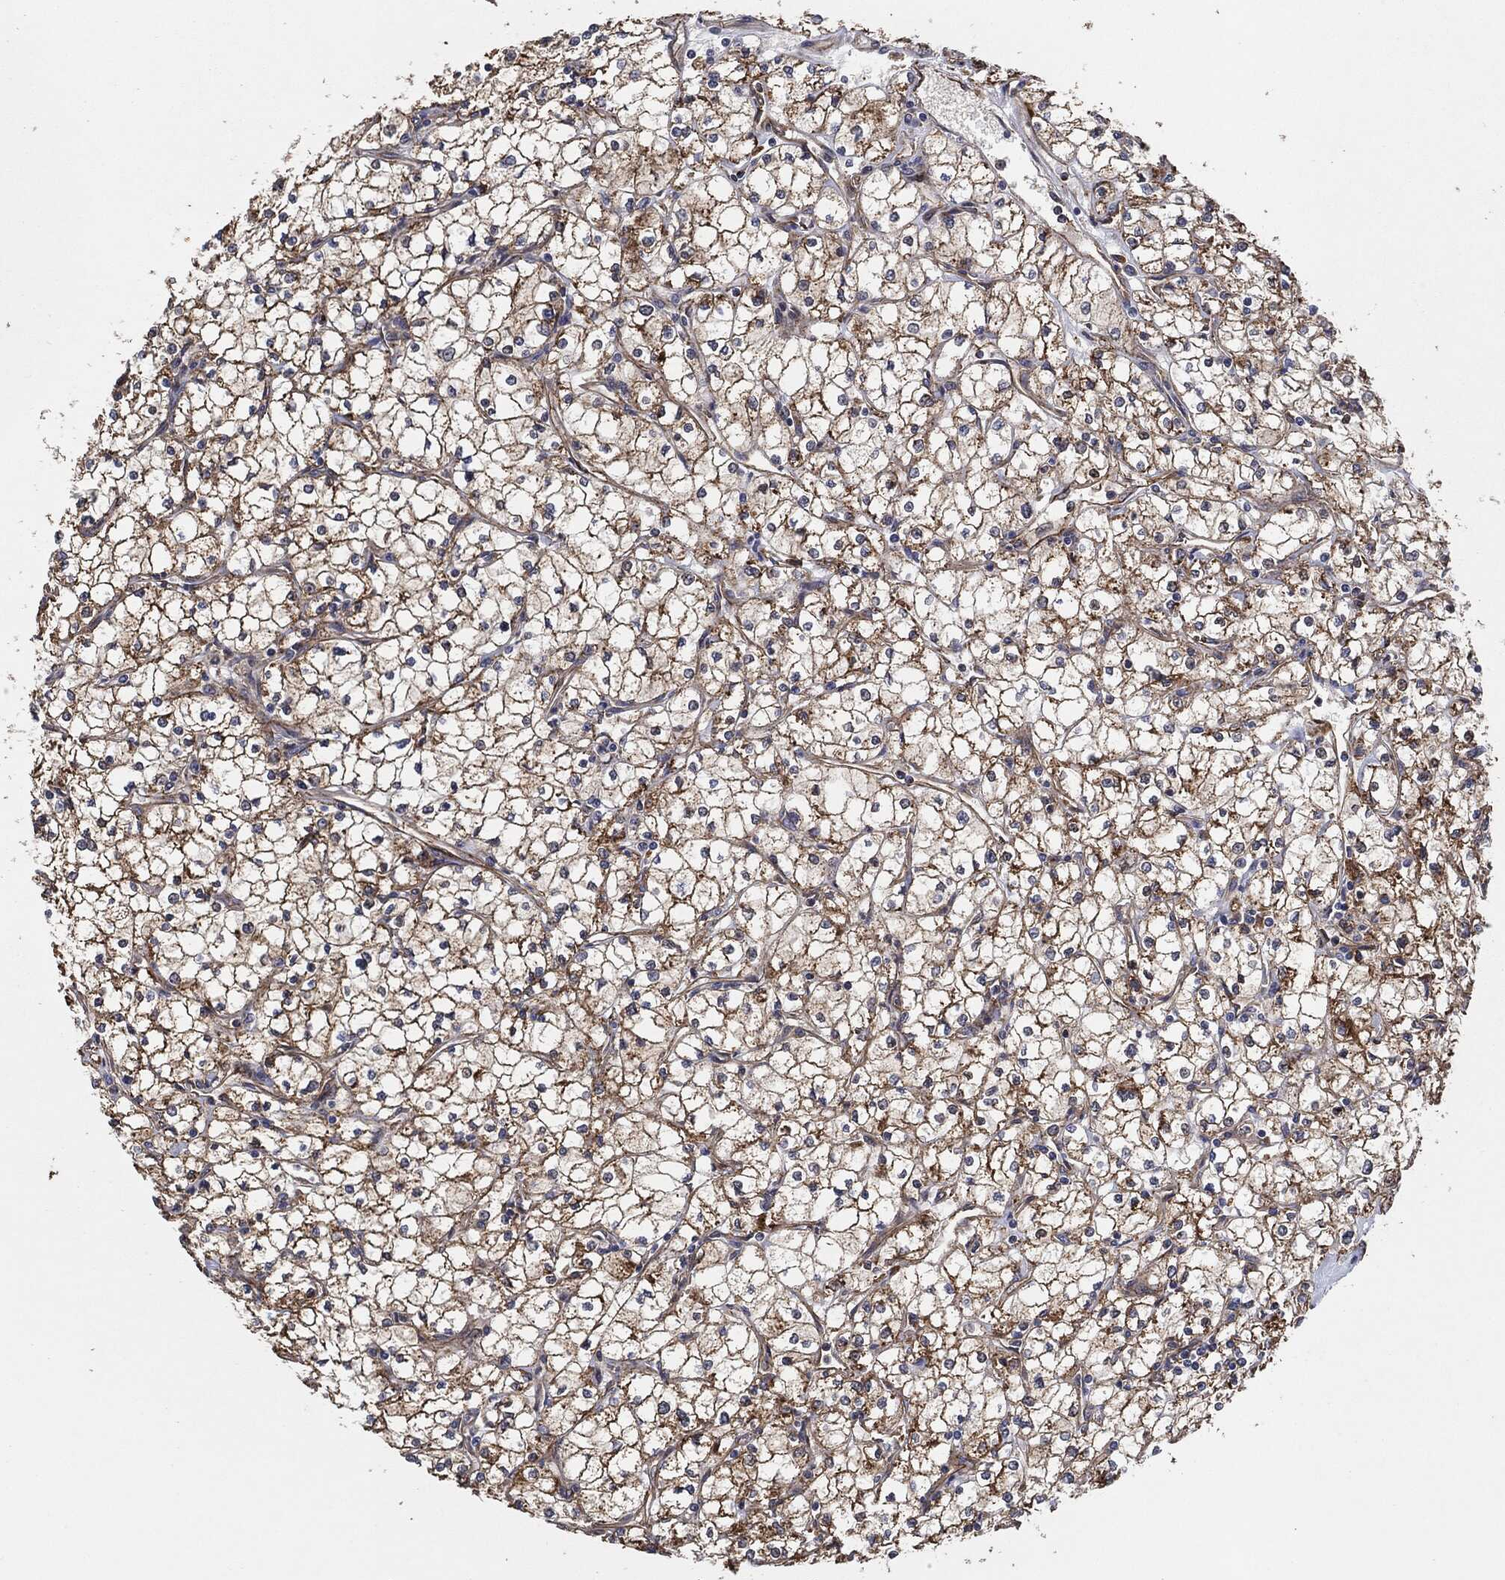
{"staining": {"intensity": "moderate", "quantity": "25%-75%", "location": "cytoplasmic/membranous"}, "tissue": "renal cancer", "cell_type": "Tumor cells", "image_type": "cancer", "snomed": [{"axis": "morphology", "description": "Adenocarcinoma, NOS"}, {"axis": "topography", "description": "Kidney"}], "caption": "Brown immunohistochemical staining in renal cancer shows moderate cytoplasmic/membranous staining in about 25%-75% of tumor cells.", "gene": "CTNNA1", "patient": {"sex": "male", "age": 67}}